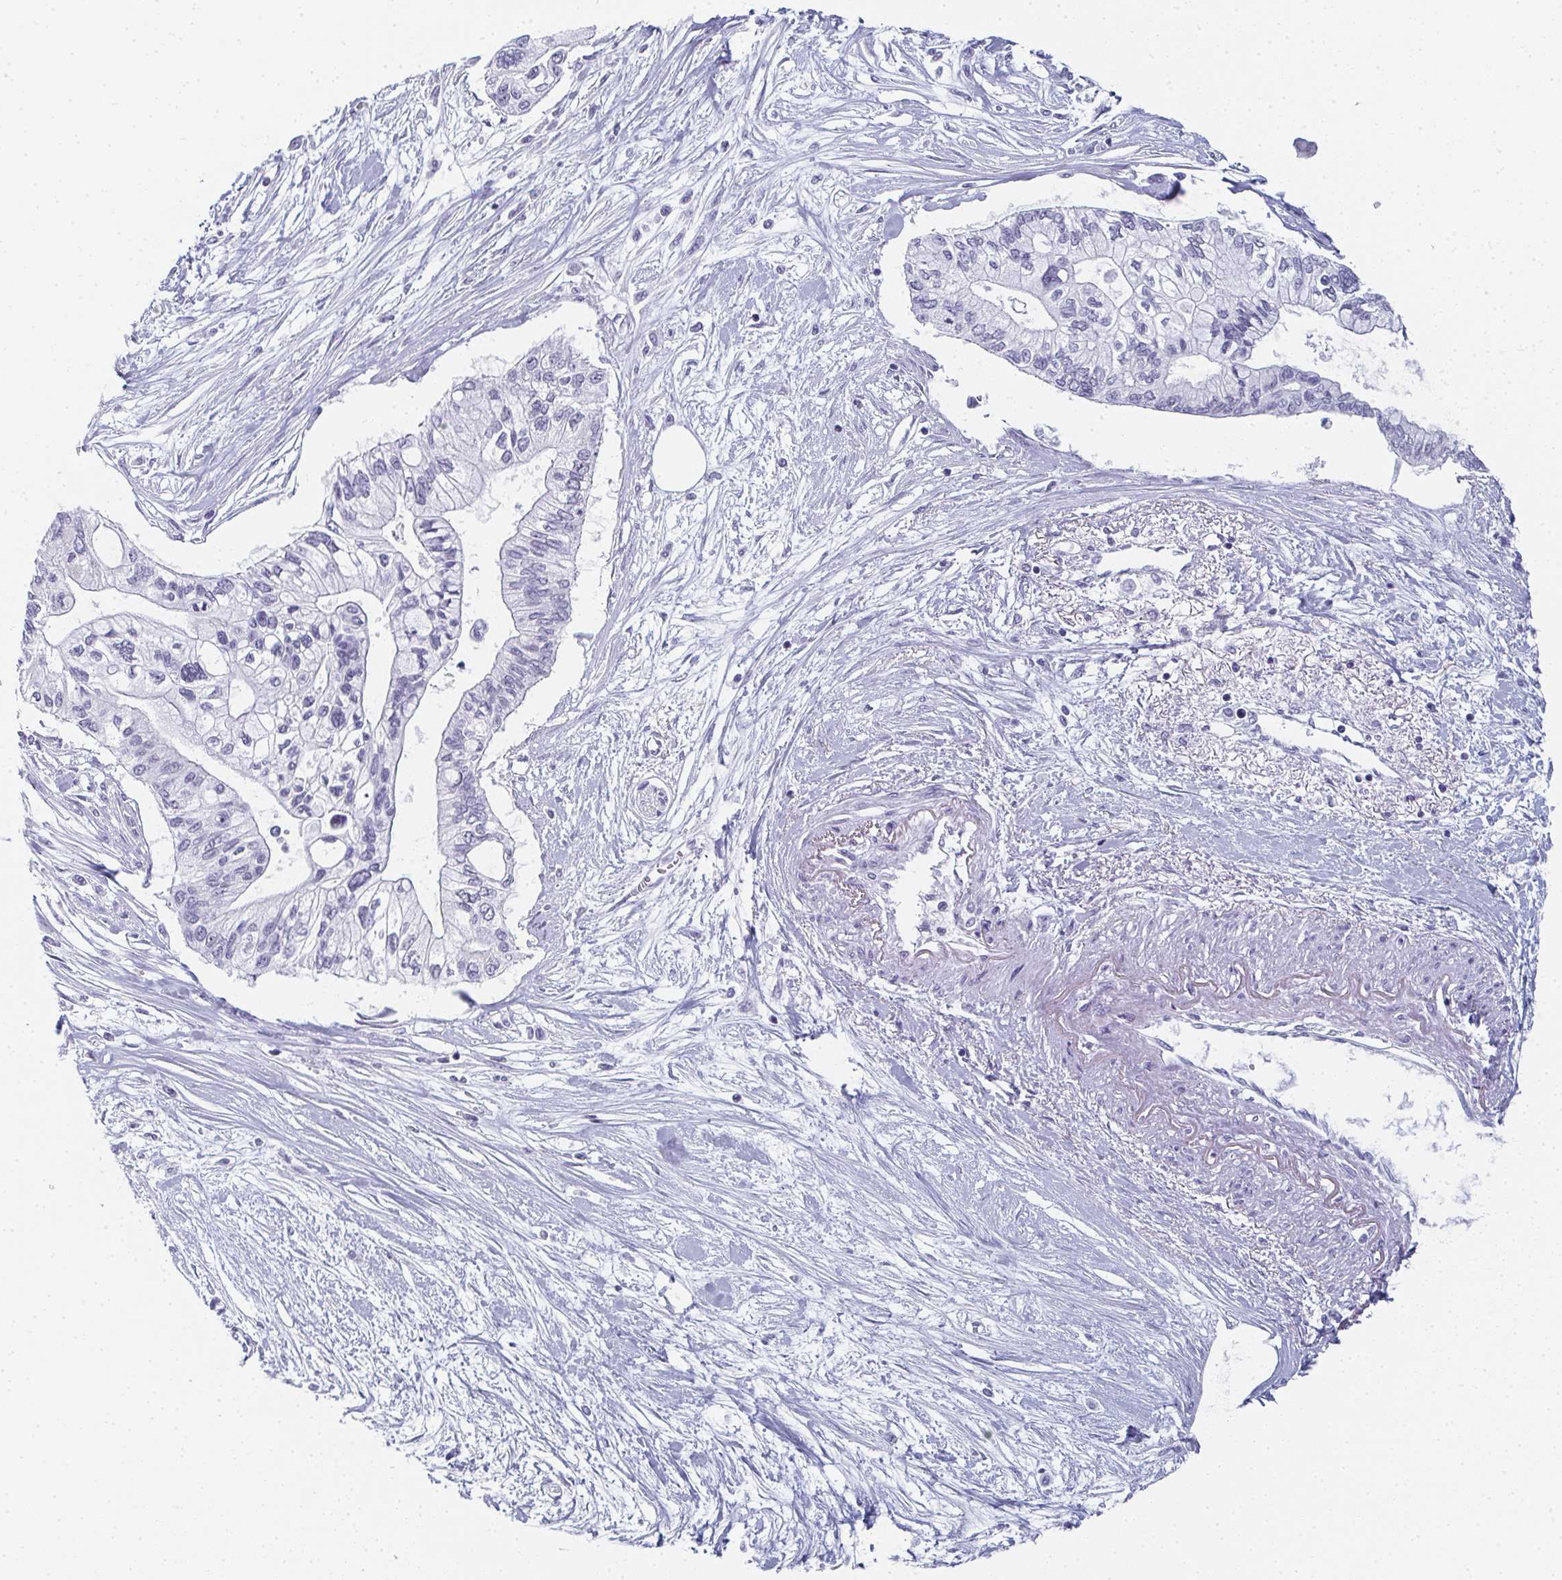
{"staining": {"intensity": "negative", "quantity": "none", "location": "none"}, "tissue": "pancreatic cancer", "cell_type": "Tumor cells", "image_type": "cancer", "snomed": [{"axis": "morphology", "description": "Adenocarcinoma, NOS"}, {"axis": "topography", "description": "Pancreas"}], "caption": "The image shows no staining of tumor cells in pancreatic cancer (adenocarcinoma).", "gene": "PYCR3", "patient": {"sex": "female", "age": 77}}